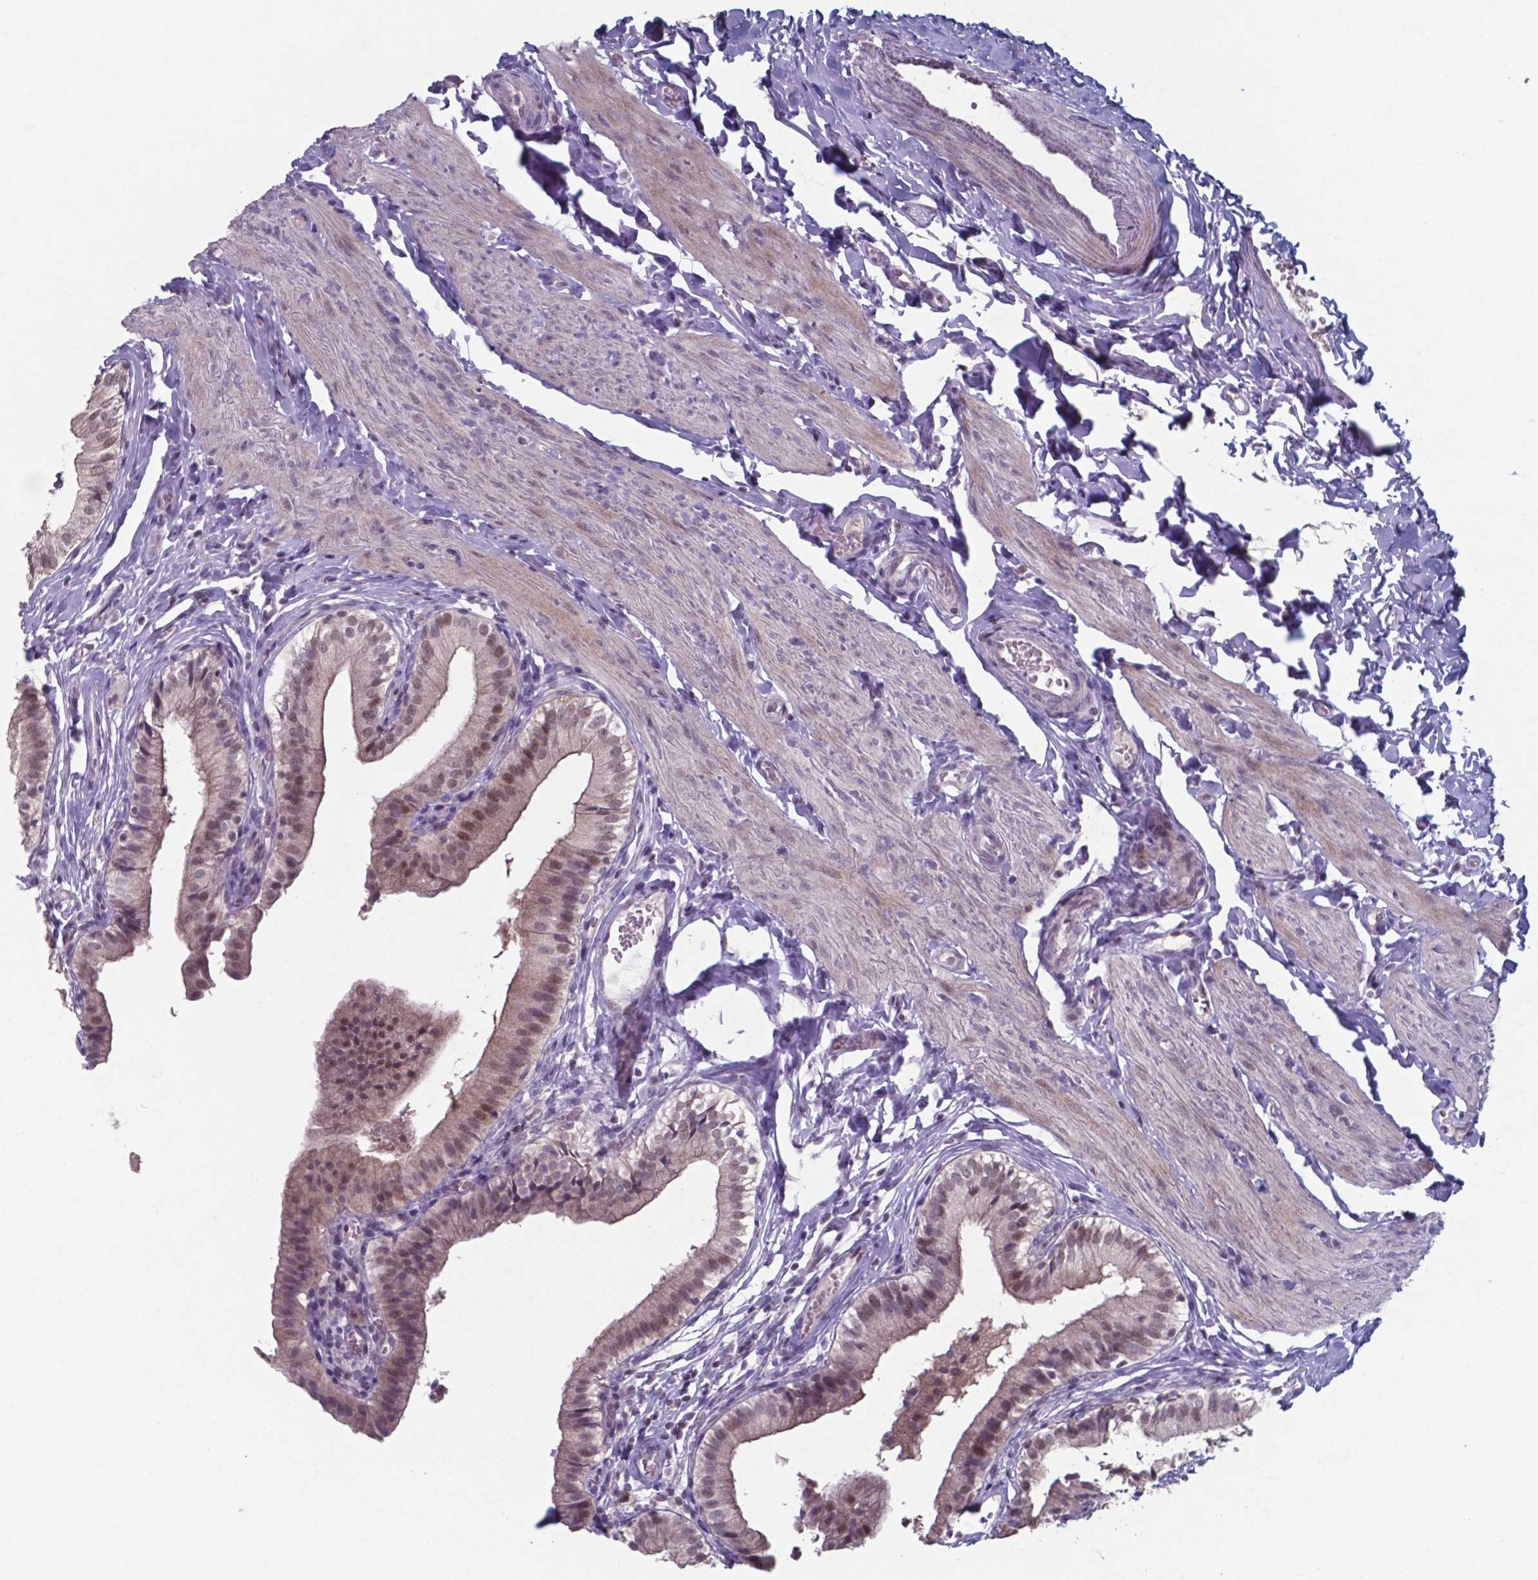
{"staining": {"intensity": "moderate", "quantity": "<25%", "location": "nuclear"}, "tissue": "gallbladder", "cell_type": "Glandular cells", "image_type": "normal", "snomed": [{"axis": "morphology", "description": "Normal tissue, NOS"}, {"axis": "topography", "description": "Gallbladder"}], "caption": "Protein analysis of unremarkable gallbladder exhibits moderate nuclear expression in approximately <25% of glandular cells. (Stains: DAB in brown, nuclei in blue, Microscopy: brightfield microscopy at high magnification).", "gene": "TDP2", "patient": {"sex": "female", "age": 47}}